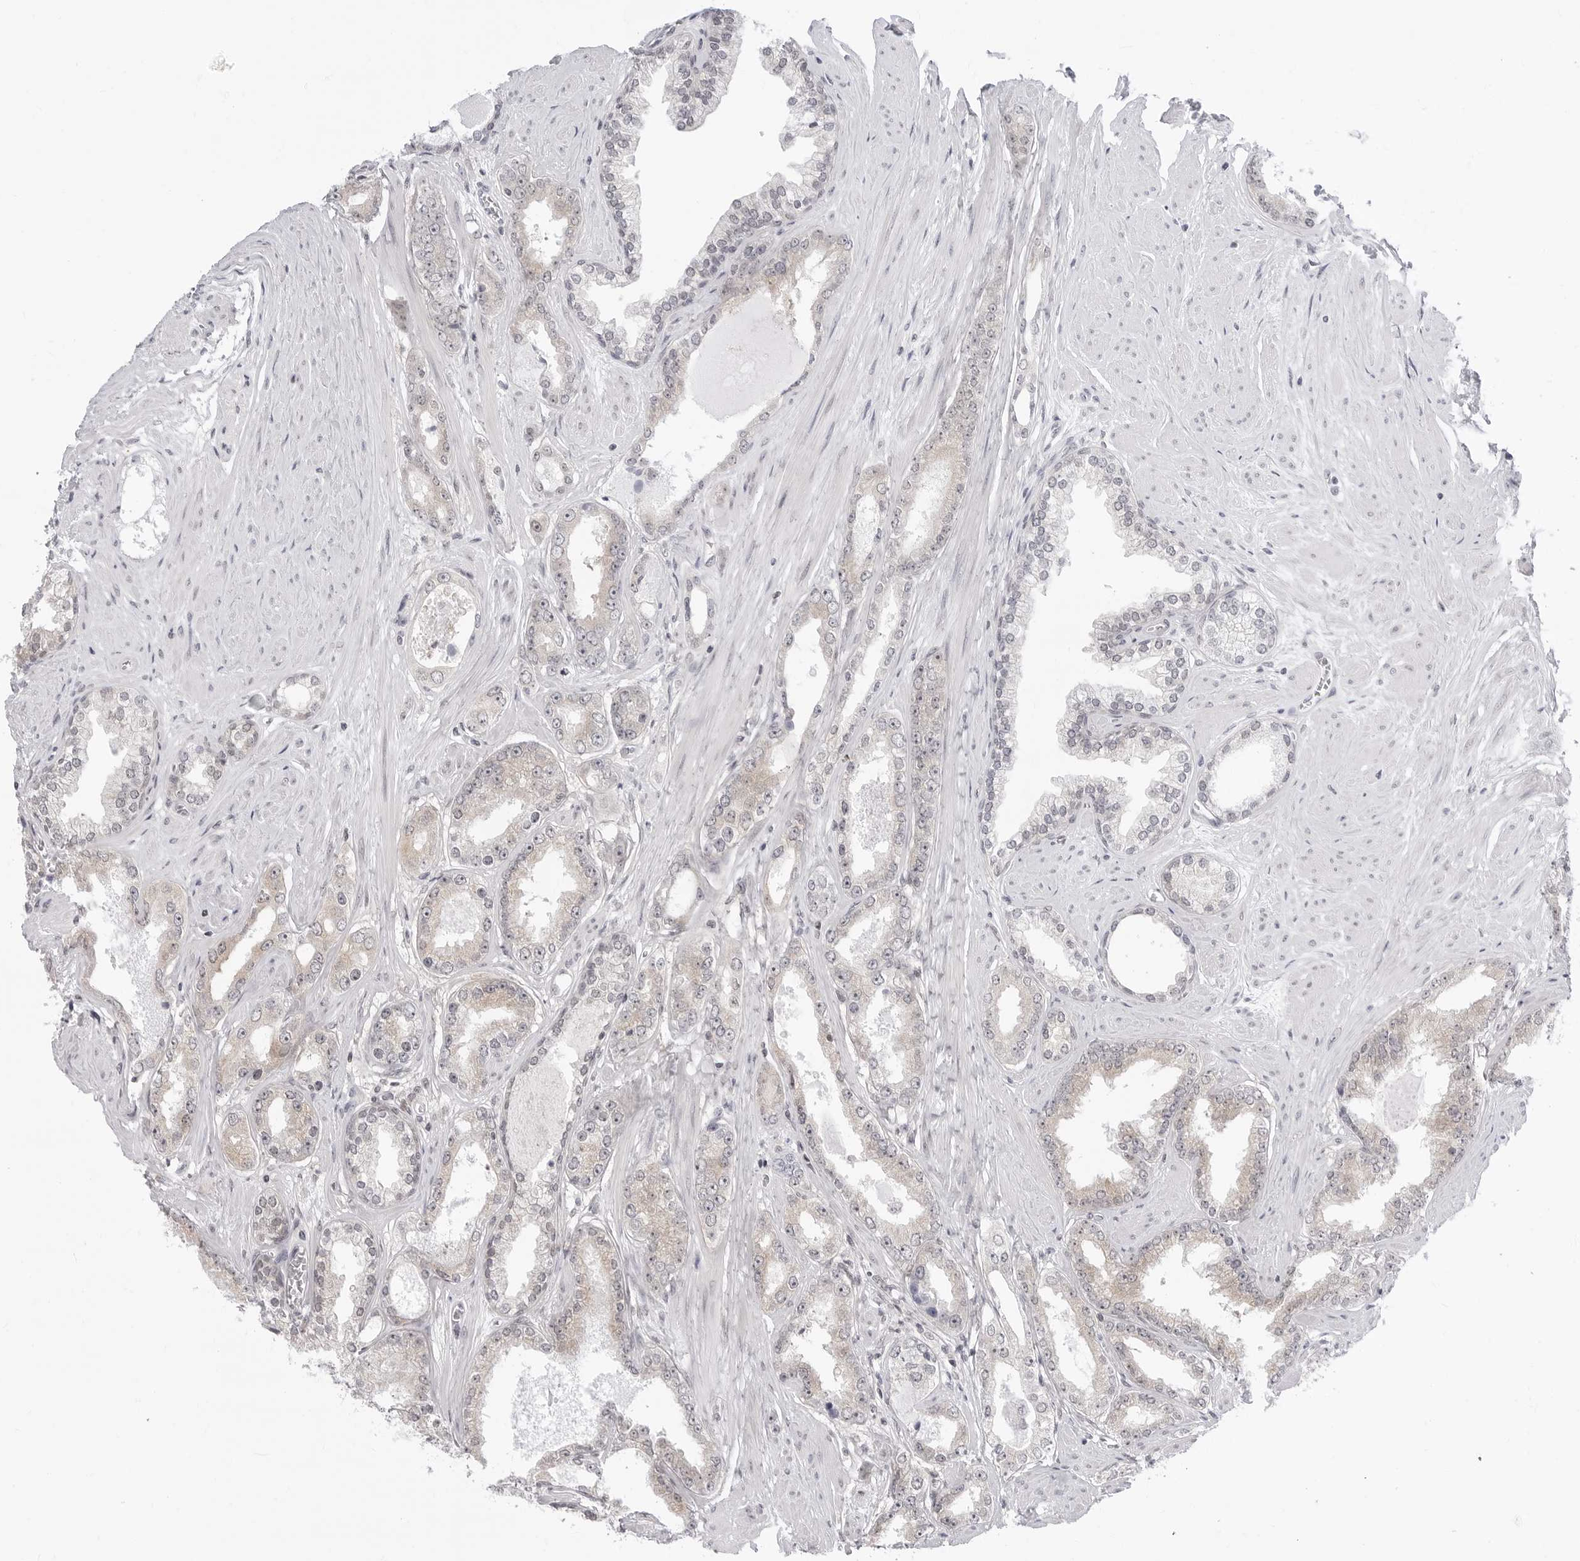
{"staining": {"intensity": "weak", "quantity": "25%-75%", "location": "cytoplasmic/membranous"}, "tissue": "prostate cancer", "cell_type": "Tumor cells", "image_type": "cancer", "snomed": [{"axis": "morphology", "description": "Adenocarcinoma, Low grade"}, {"axis": "topography", "description": "Prostate"}], "caption": "Protein analysis of prostate cancer tissue shows weak cytoplasmic/membranous positivity in approximately 25%-75% of tumor cells.", "gene": "PPP2R5C", "patient": {"sex": "male", "age": 62}}